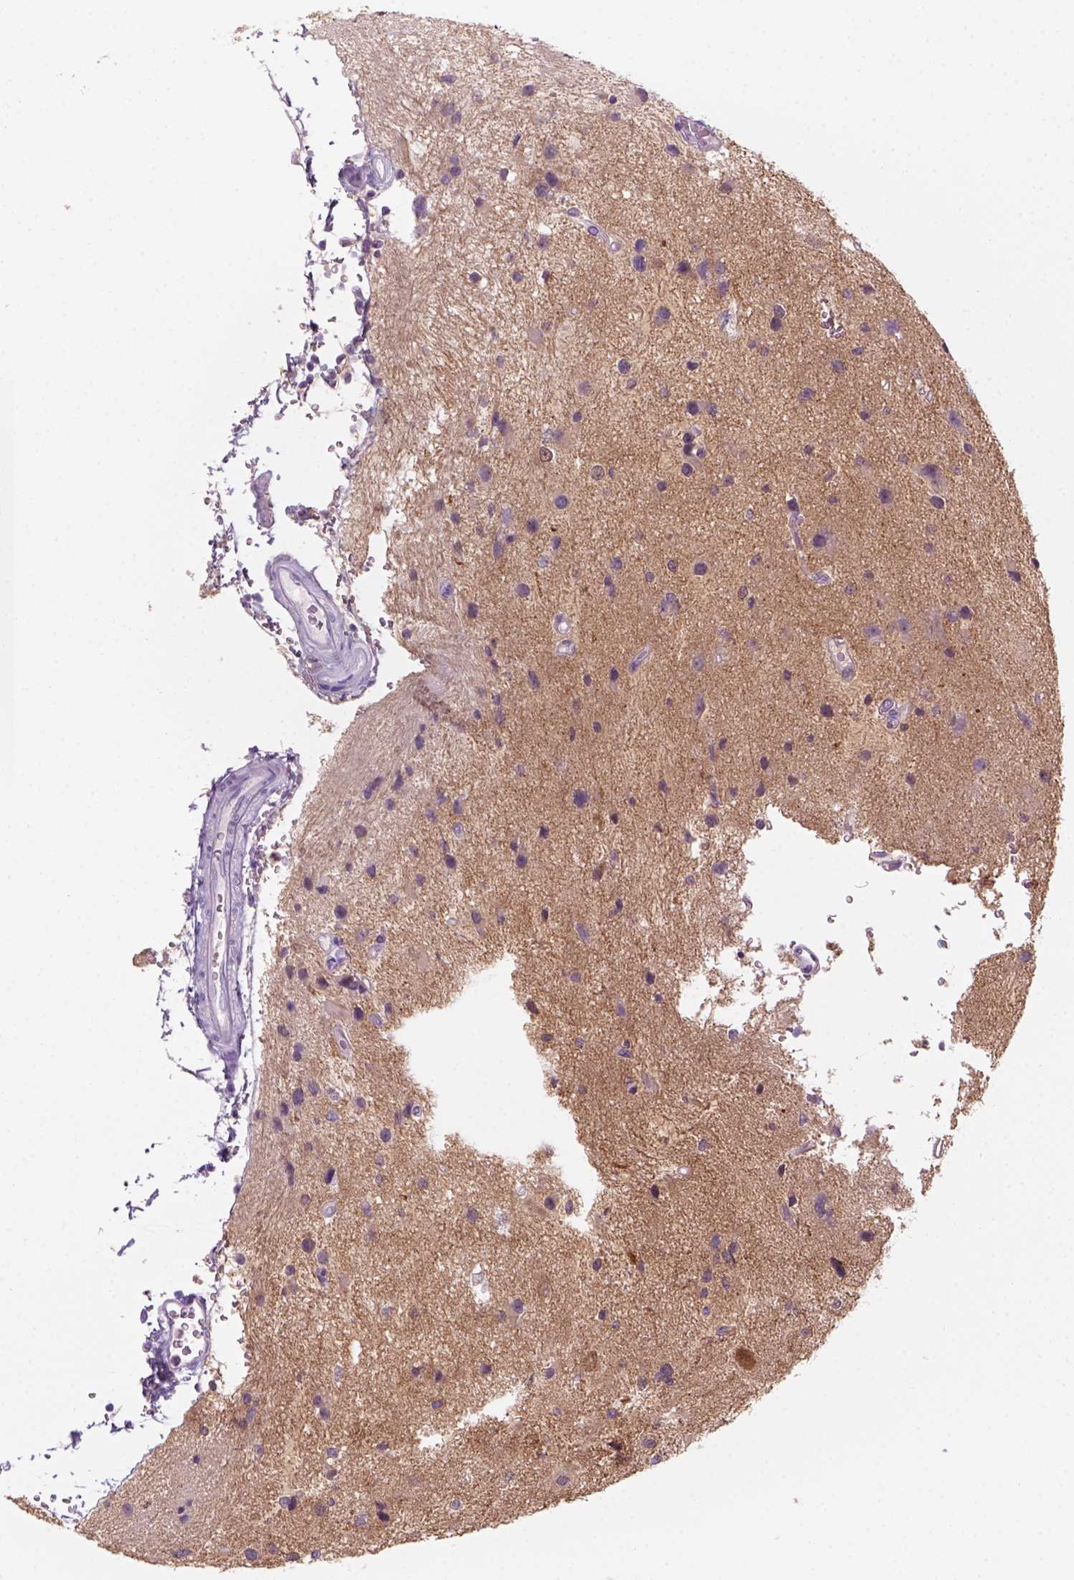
{"staining": {"intensity": "negative", "quantity": "none", "location": "none"}, "tissue": "glioma", "cell_type": "Tumor cells", "image_type": "cancer", "snomed": [{"axis": "morphology", "description": "Glioma, malignant, Low grade"}, {"axis": "topography", "description": "Brain"}], "caption": "There is no significant positivity in tumor cells of low-grade glioma (malignant).", "gene": "GOT1", "patient": {"sex": "female", "age": 32}}